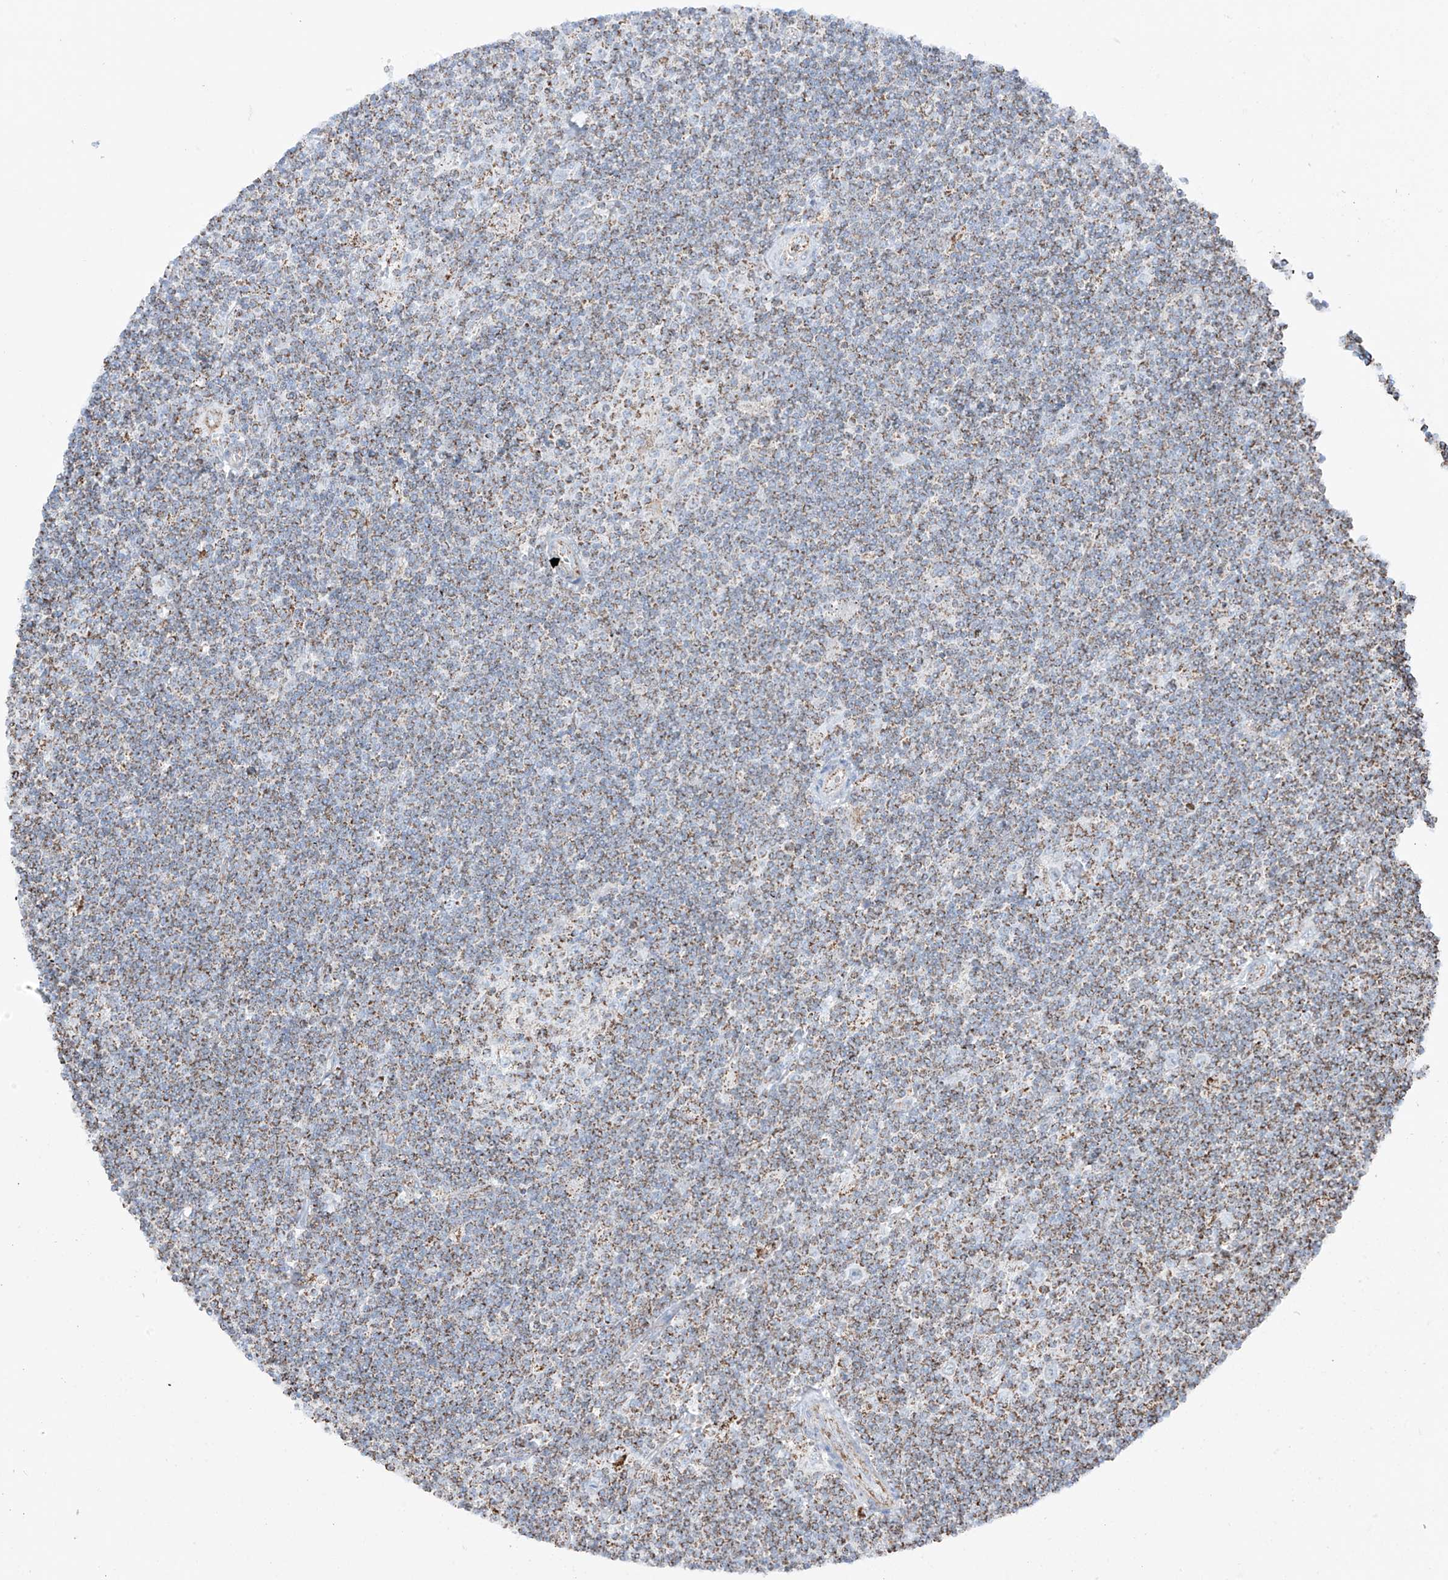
{"staining": {"intensity": "moderate", "quantity": ">75%", "location": "cytoplasmic/membranous"}, "tissue": "lymphoma", "cell_type": "Tumor cells", "image_type": "cancer", "snomed": [{"axis": "morphology", "description": "Malignant lymphoma, non-Hodgkin's type, Low grade"}, {"axis": "topography", "description": "Spleen"}], "caption": "Immunohistochemistry image of human low-grade malignant lymphoma, non-Hodgkin's type stained for a protein (brown), which shows medium levels of moderate cytoplasmic/membranous expression in about >75% of tumor cells.", "gene": "XKR3", "patient": {"sex": "male", "age": 76}}